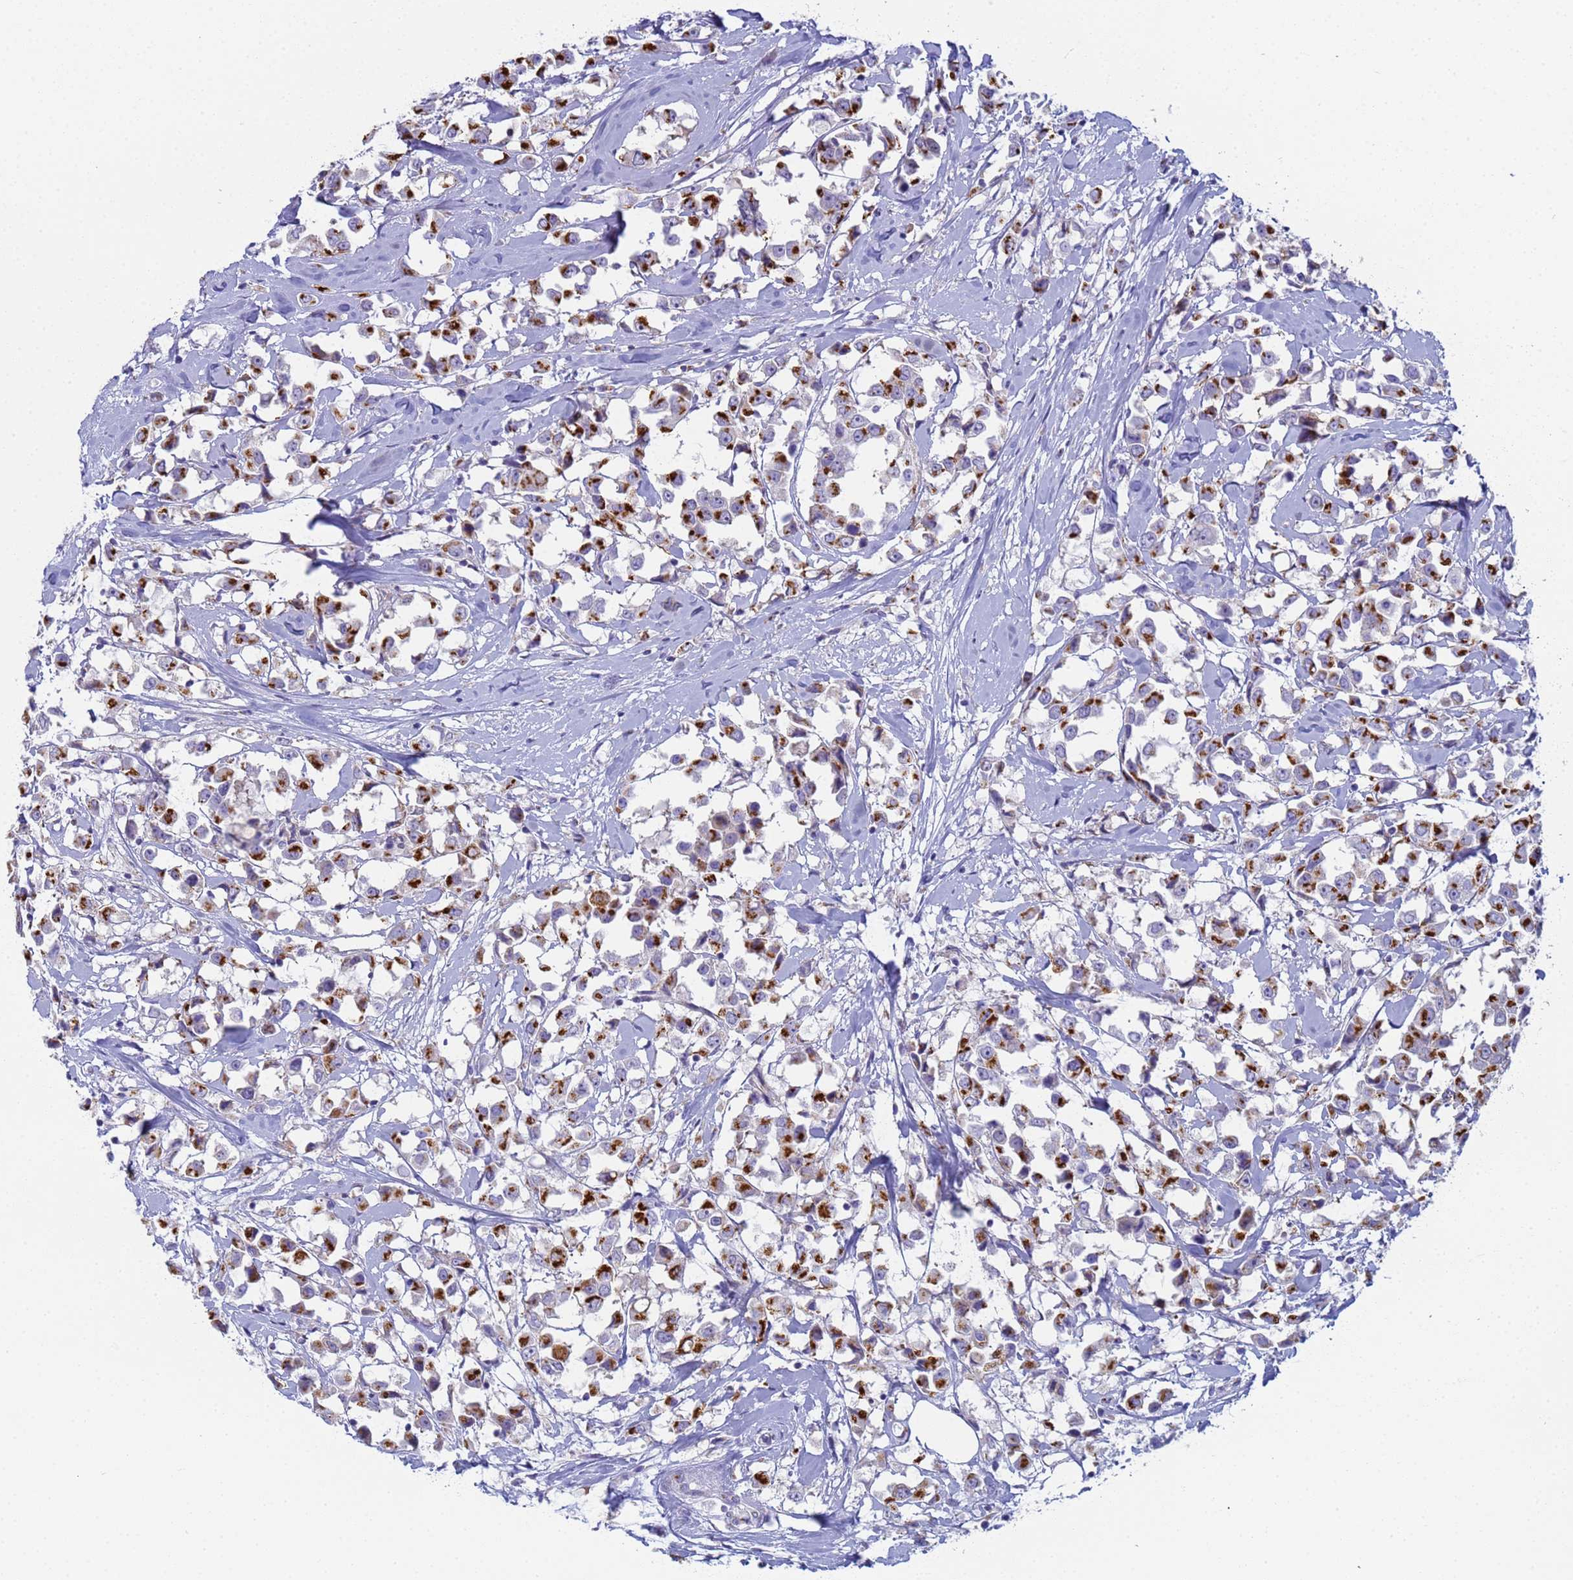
{"staining": {"intensity": "strong", "quantity": ">75%", "location": "cytoplasmic/membranous"}, "tissue": "breast cancer", "cell_type": "Tumor cells", "image_type": "cancer", "snomed": [{"axis": "morphology", "description": "Duct carcinoma"}, {"axis": "topography", "description": "Breast"}], "caption": "The histopathology image displays immunohistochemical staining of breast cancer. There is strong cytoplasmic/membranous staining is present in about >75% of tumor cells.", "gene": "CR1", "patient": {"sex": "female", "age": 61}}